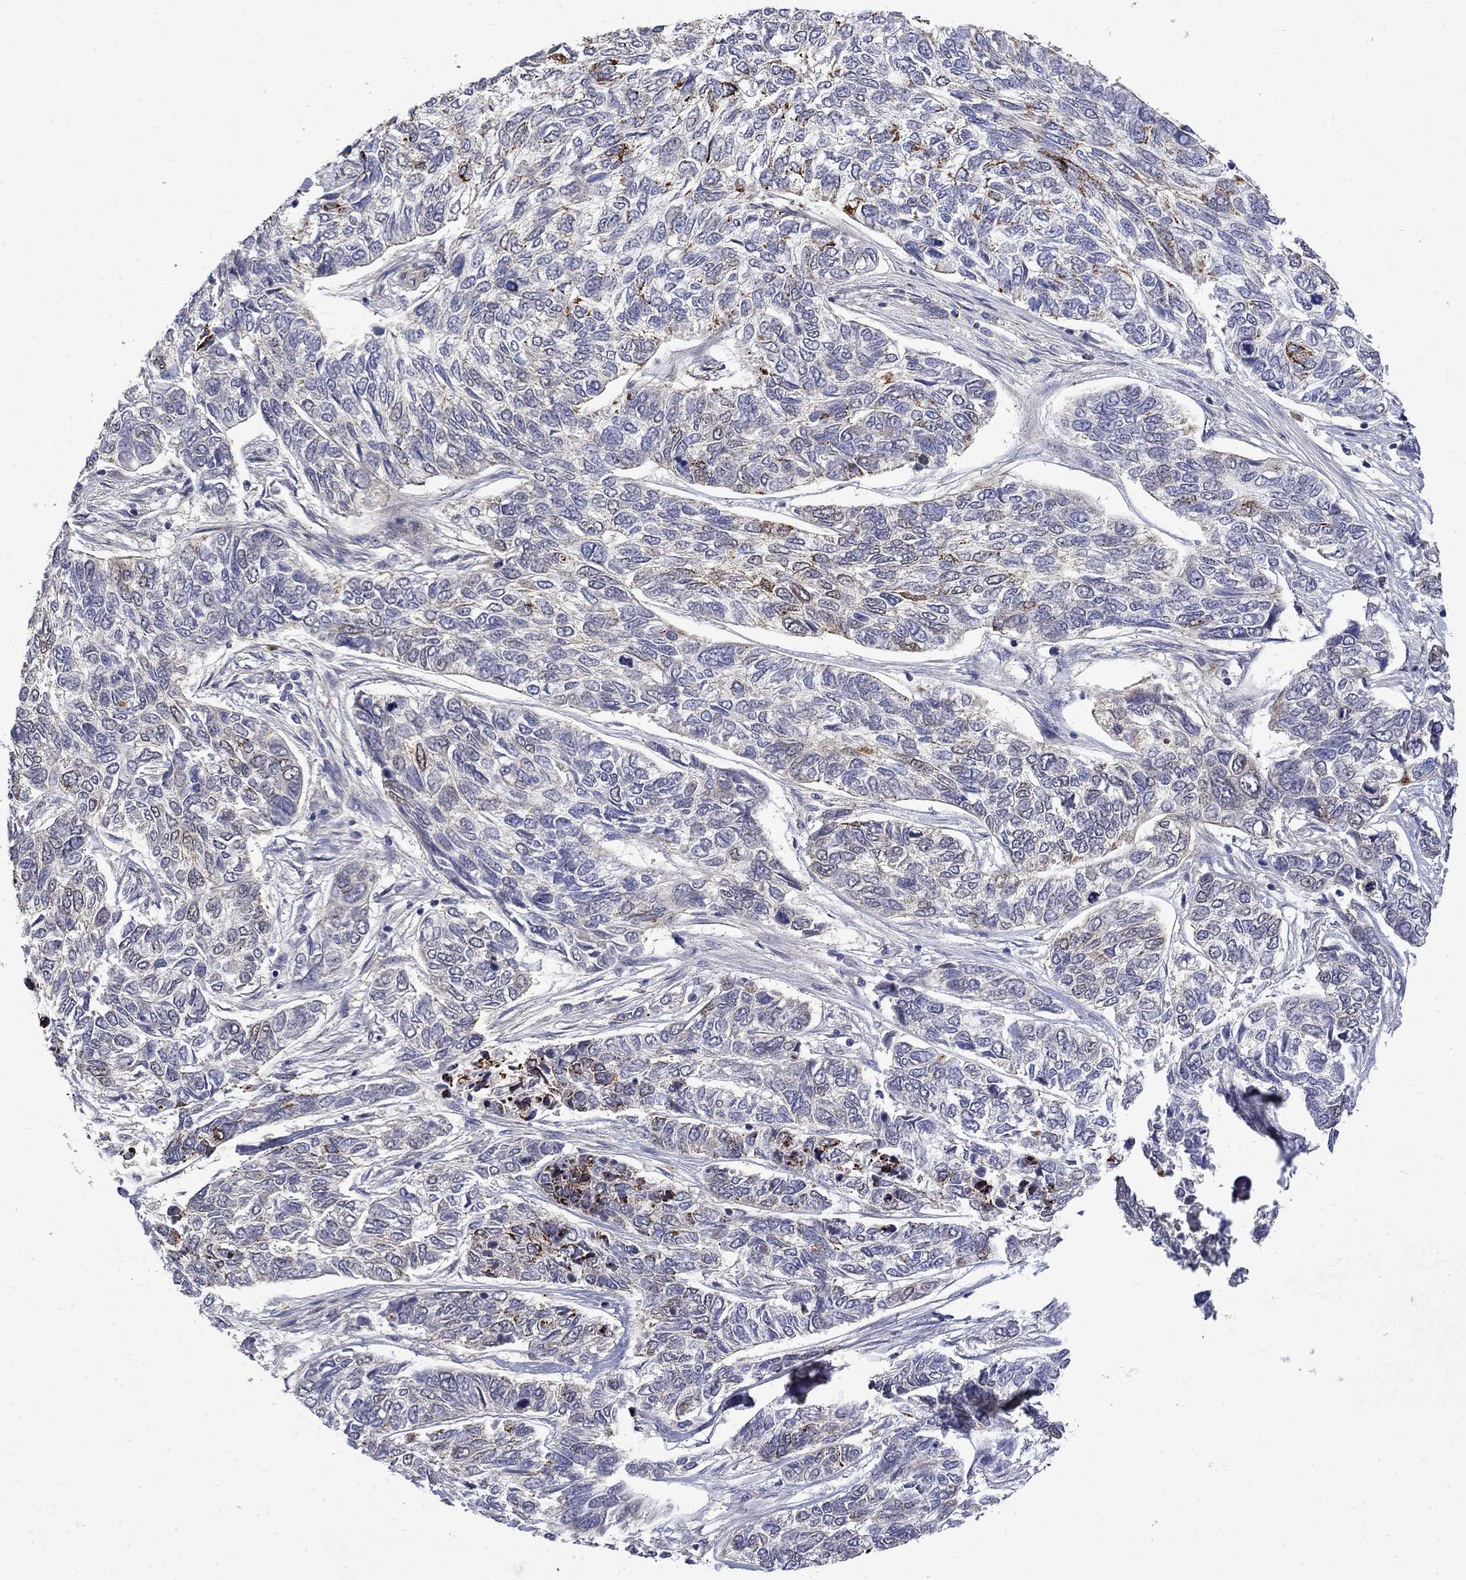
{"staining": {"intensity": "strong", "quantity": "<25%", "location": "cytoplasmic/membranous"}, "tissue": "skin cancer", "cell_type": "Tumor cells", "image_type": "cancer", "snomed": [{"axis": "morphology", "description": "Basal cell carcinoma"}, {"axis": "topography", "description": "Skin"}], "caption": "Protein staining by IHC exhibits strong cytoplasmic/membranous staining in approximately <25% of tumor cells in skin cancer (basal cell carcinoma). (Brightfield microscopy of DAB IHC at high magnification).", "gene": "PCBP3", "patient": {"sex": "female", "age": 65}}